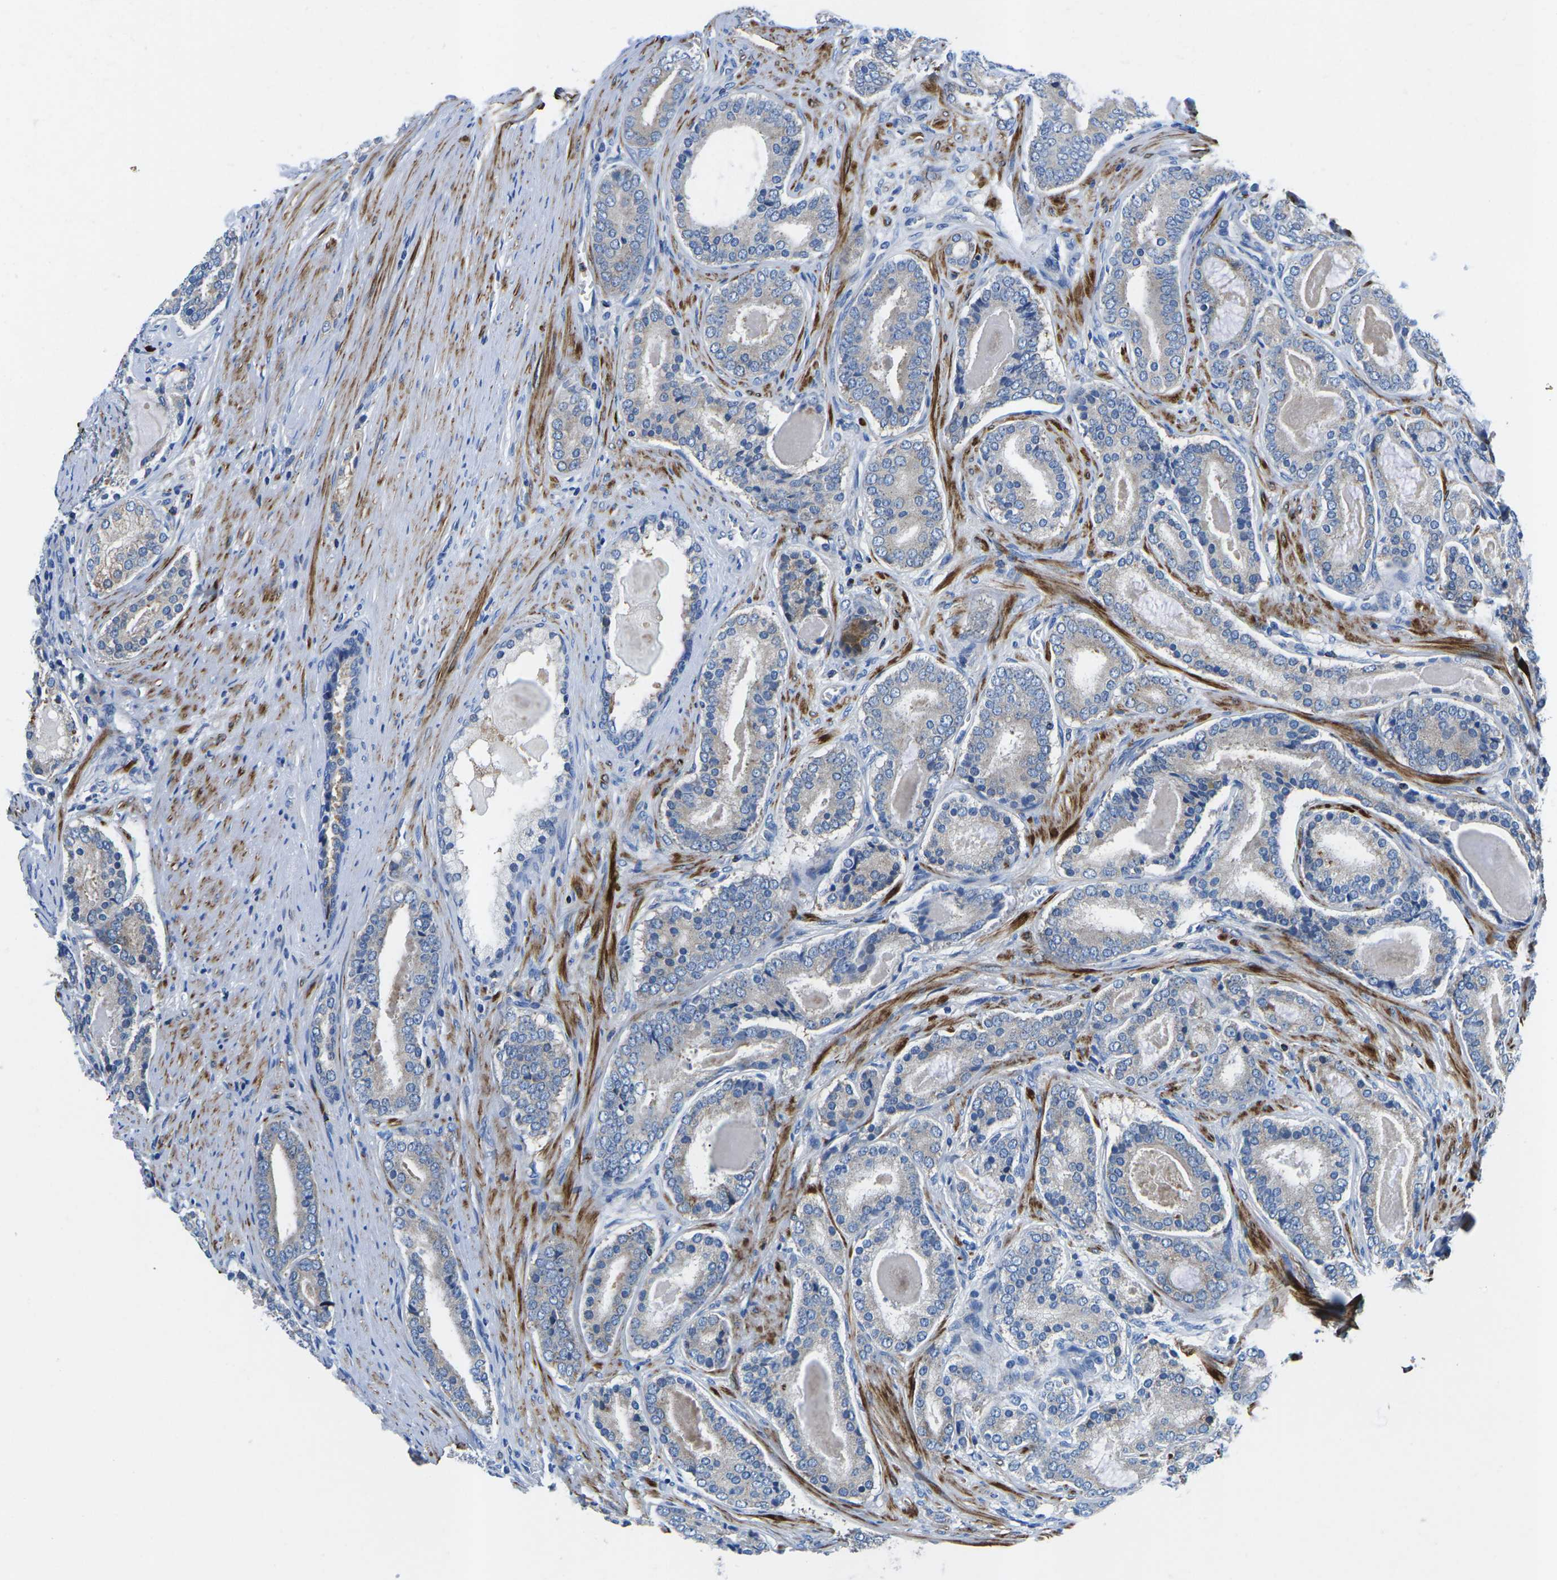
{"staining": {"intensity": "negative", "quantity": "none", "location": "none"}, "tissue": "prostate cancer", "cell_type": "Tumor cells", "image_type": "cancer", "snomed": [{"axis": "morphology", "description": "Adenocarcinoma, High grade"}, {"axis": "topography", "description": "Prostate"}], "caption": "This is an IHC image of human adenocarcinoma (high-grade) (prostate). There is no expression in tumor cells.", "gene": "MC4R", "patient": {"sex": "male", "age": 60}}